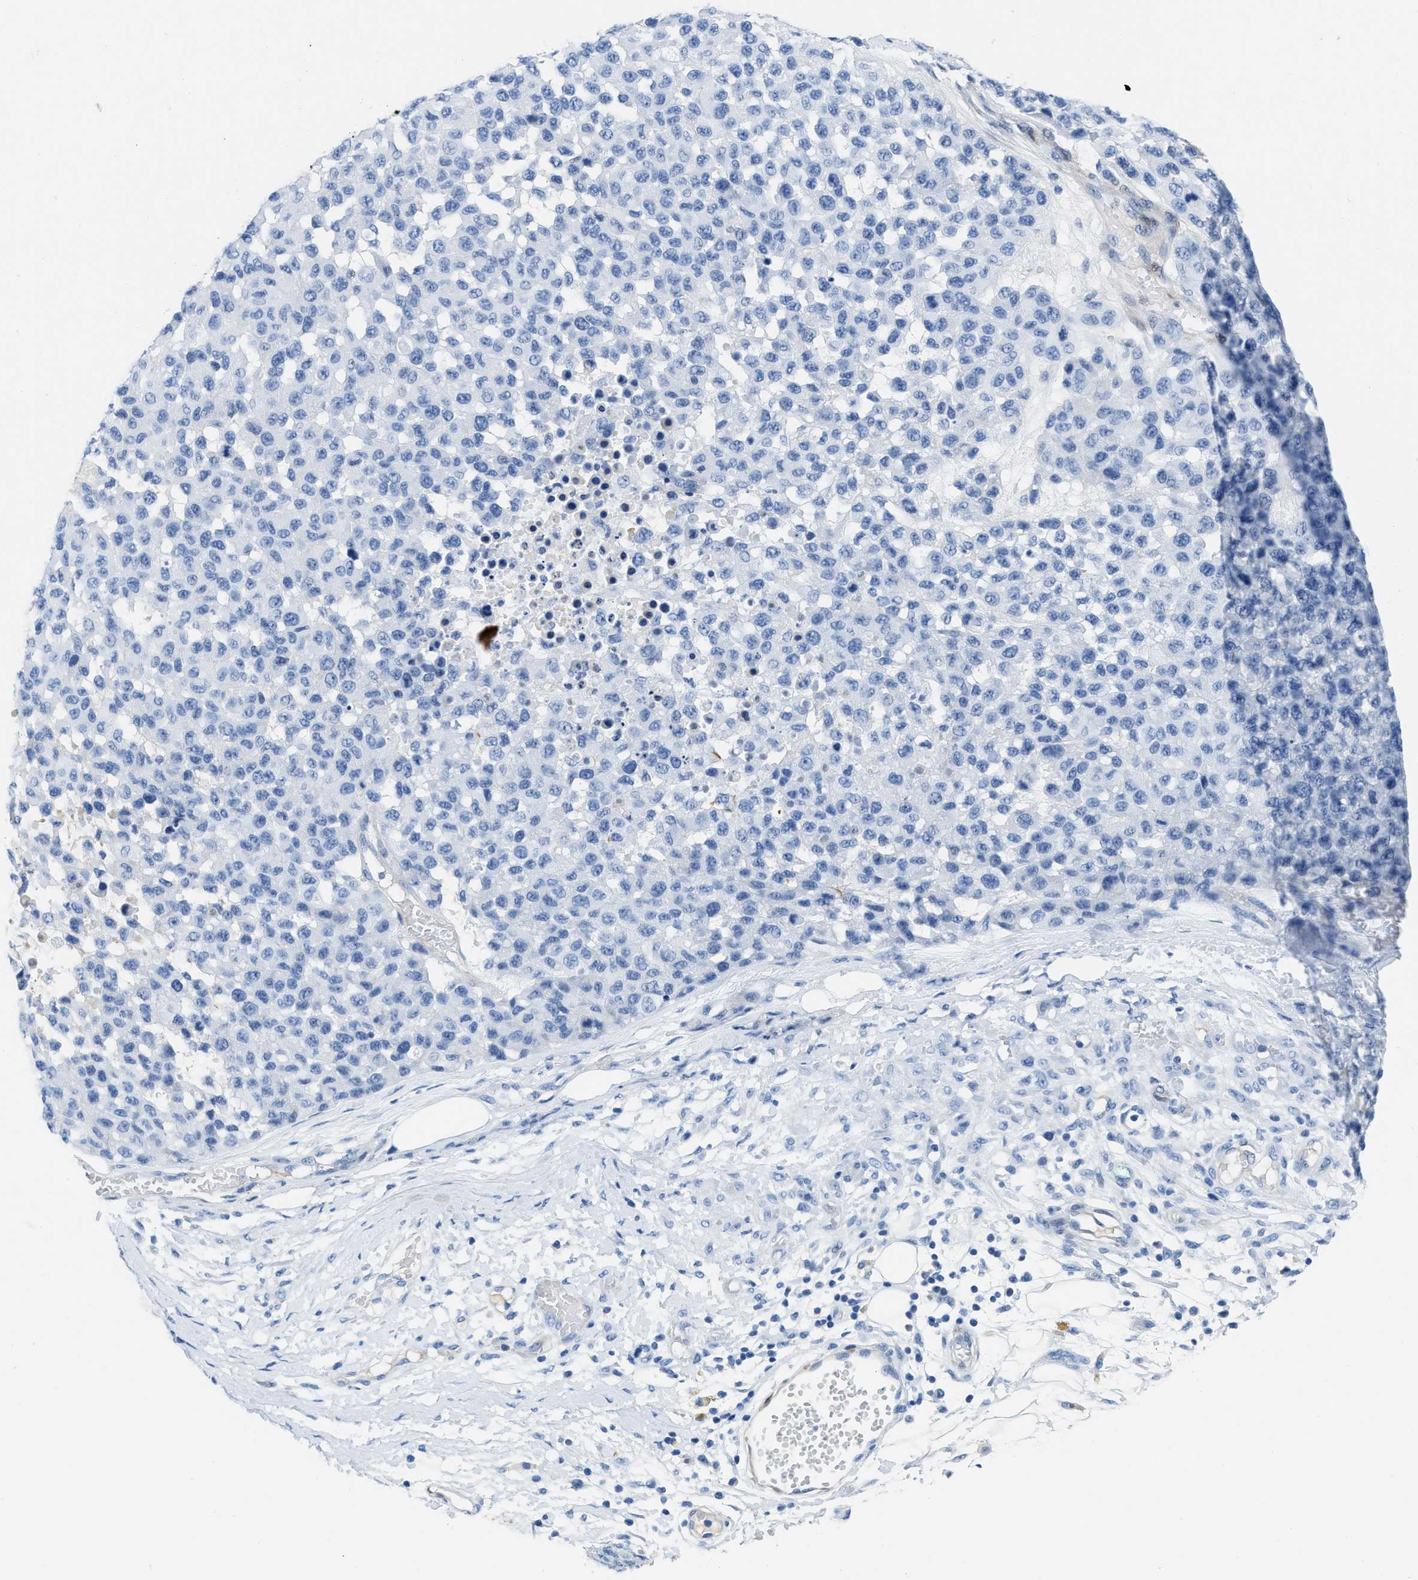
{"staining": {"intensity": "negative", "quantity": "none", "location": "none"}, "tissue": "melanoma", "cell_type": "Tumor cells", "image_type": "cancer", "snomed": [{"axis": "morphology", "description": "Malignant melanoma, NOS"}, {"axis": "topography", "description": "Skin"}], "caption": "Tumor cells are negative for brown protein staining in malignant melanoma.", "gene": "NKAIN3", "patient": {"sex": "male", "age": 62}}